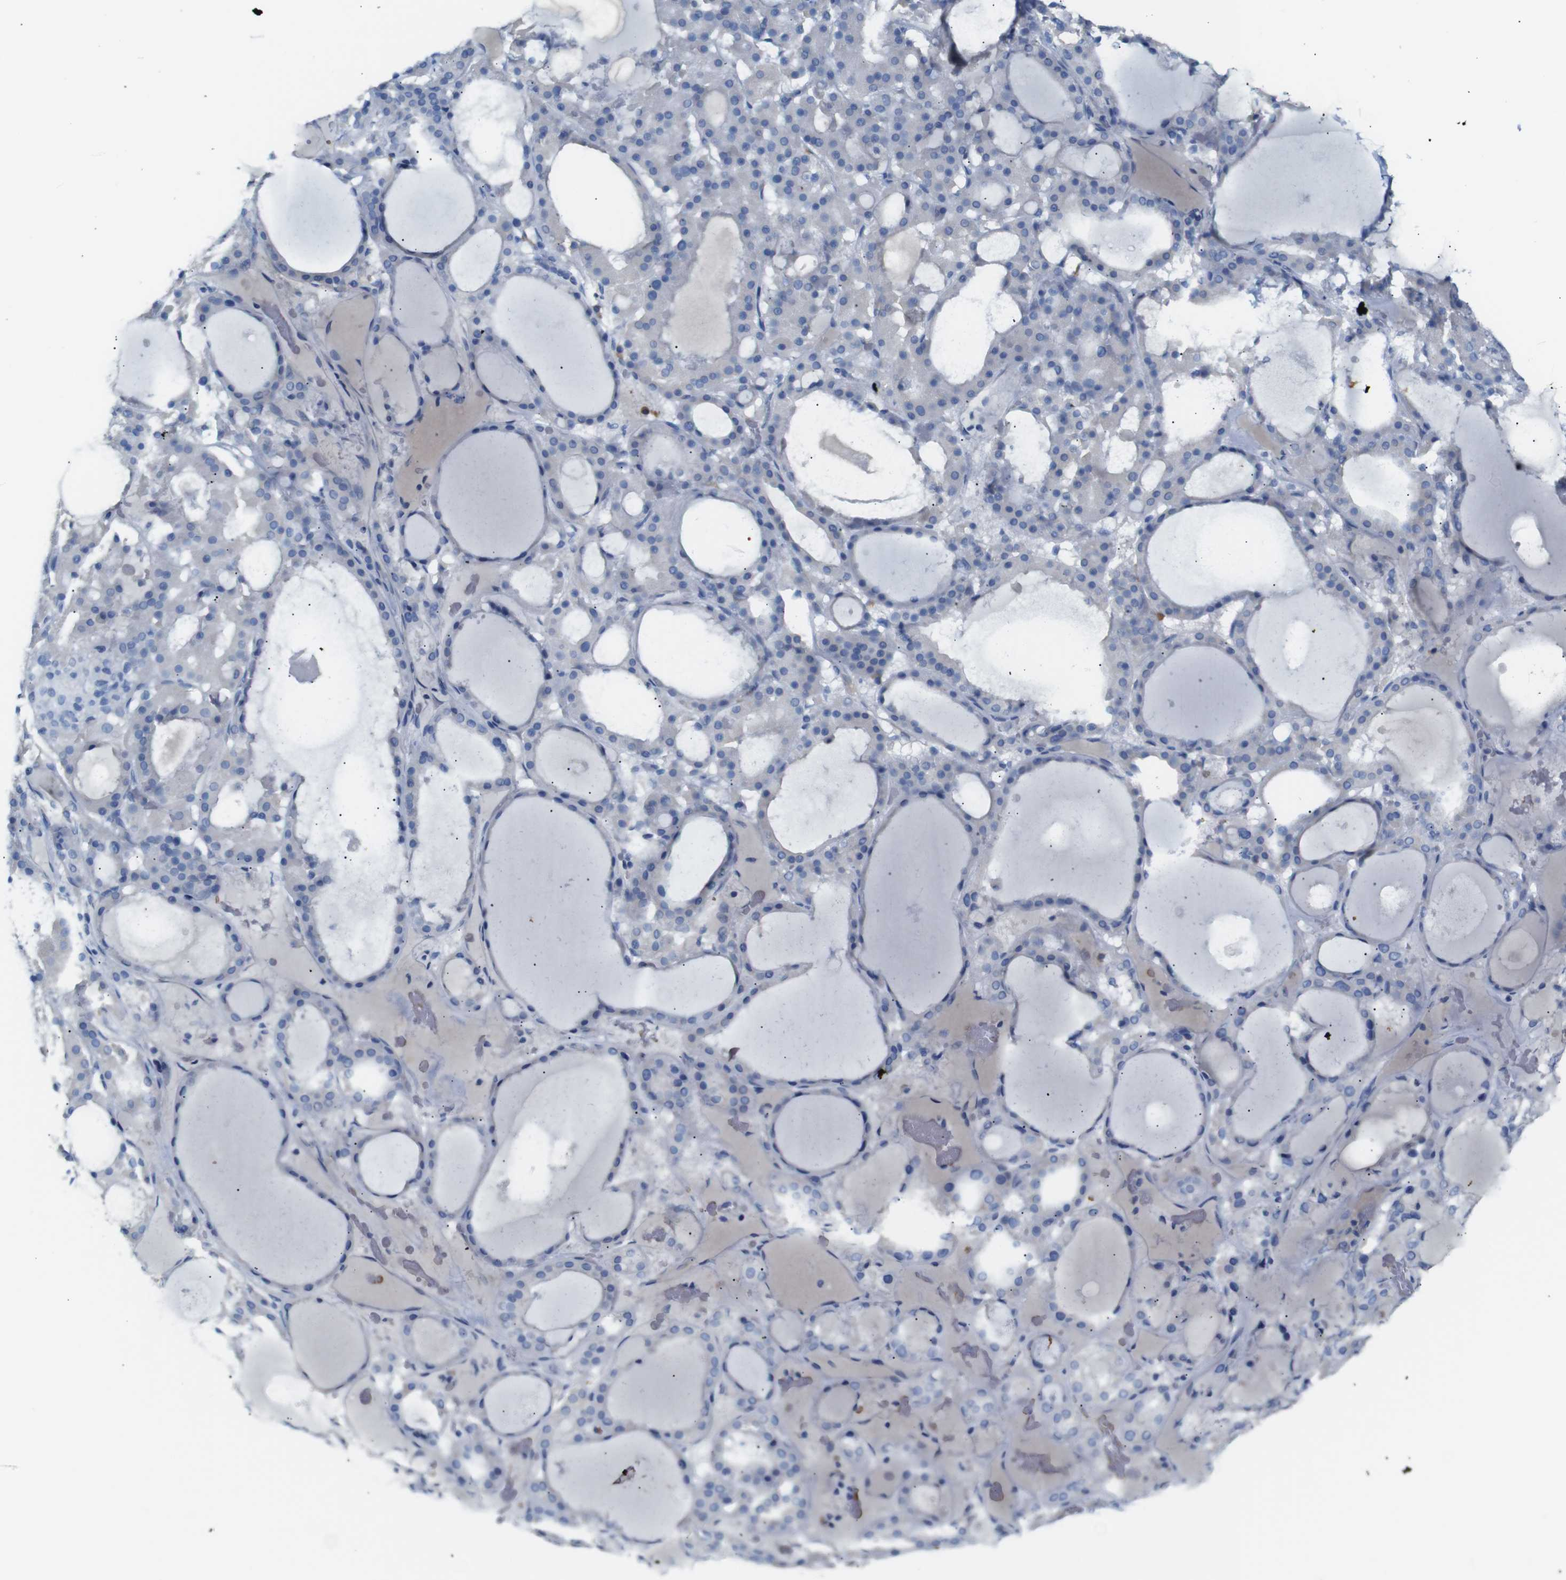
{"staining": {"intensity": "negative", "quantity": "none", "location": "none"}, "tissue": "thyroid gland", "cell_type": "Glandular cells", "image_type": "normal", "snomed": [{"axis": "morphology", "description": "Normal tissue, NOS"}, {"axis": "morphology", "description": "Carcinoma, NOS"}, {"axis": "topography", "description": "Thyroid gland"}], "caption": "Immunohistochemical staining of normal human thyroid gland reveals no significant expression in glandular cells. (Brightfield microscopy of DAB IHC at high magnification).", "gene": "ERVMER34", "patient": {"sex": "female", "age": 86}}